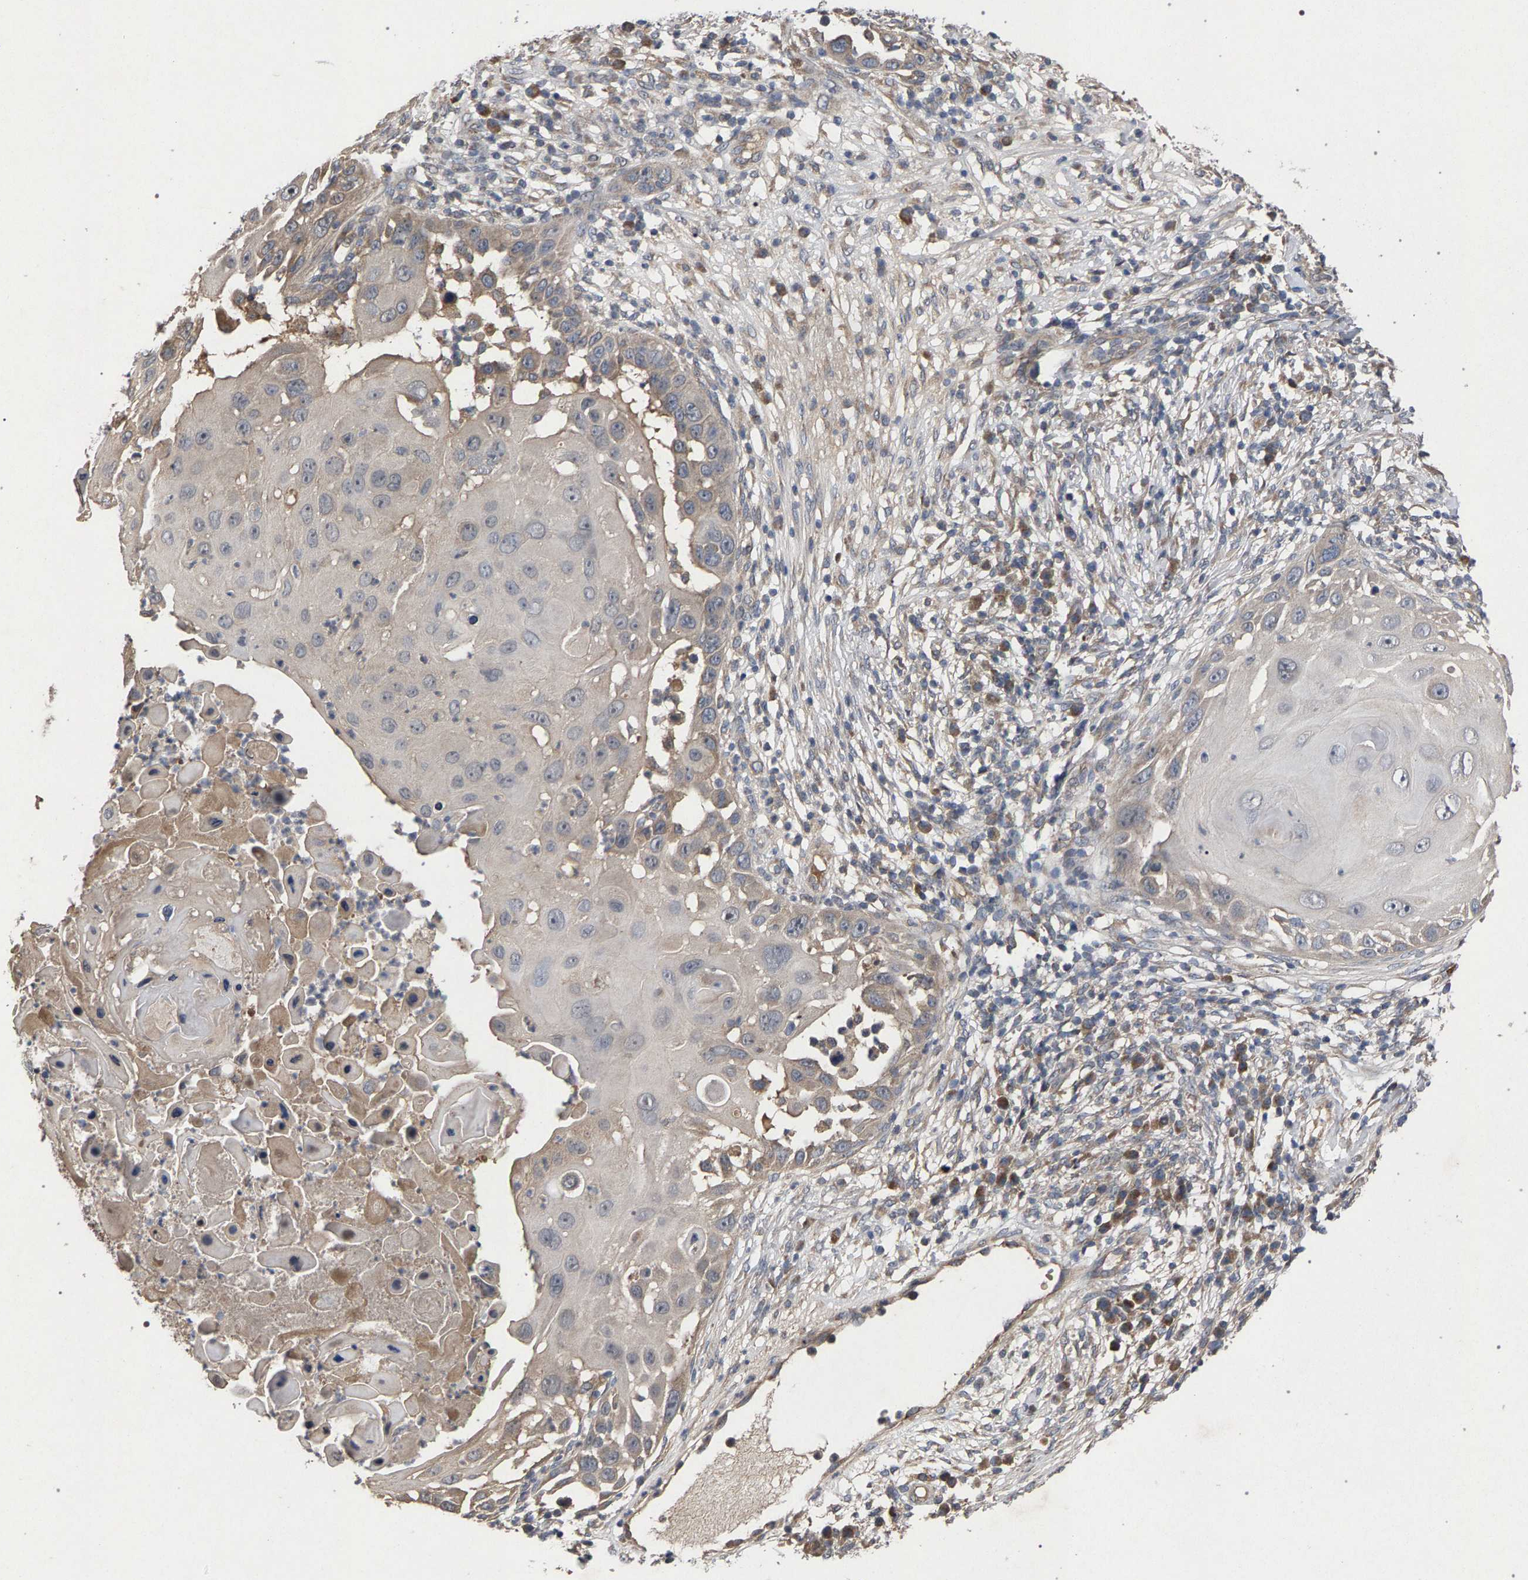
{"staining": {"intensity": "weak", "quantity": "25%-75%", "location": "cytoplasmic/membranous"}, "tissue": "skin cancer", "cell_type": "Tumor cells", "image_type": "cancer", "snomed": [{"axis": "morphology", "description": "Squamous cell carcinoma, NOS"}, {"axis": "topography", "description": "Skin"}], "caption": "IHC micrograph of neoplastic tissue: human skin squamous cell carcinoma stained using immunohistochemistry exhibits low levels of weak protein expression localized specifically in the cytoplasmic/membranous of tumor cells, appearing as a cytoplasmic/membranous brown color.", "gene": "SLC4A4", "patient": {"sex": "female", "age": 44}}